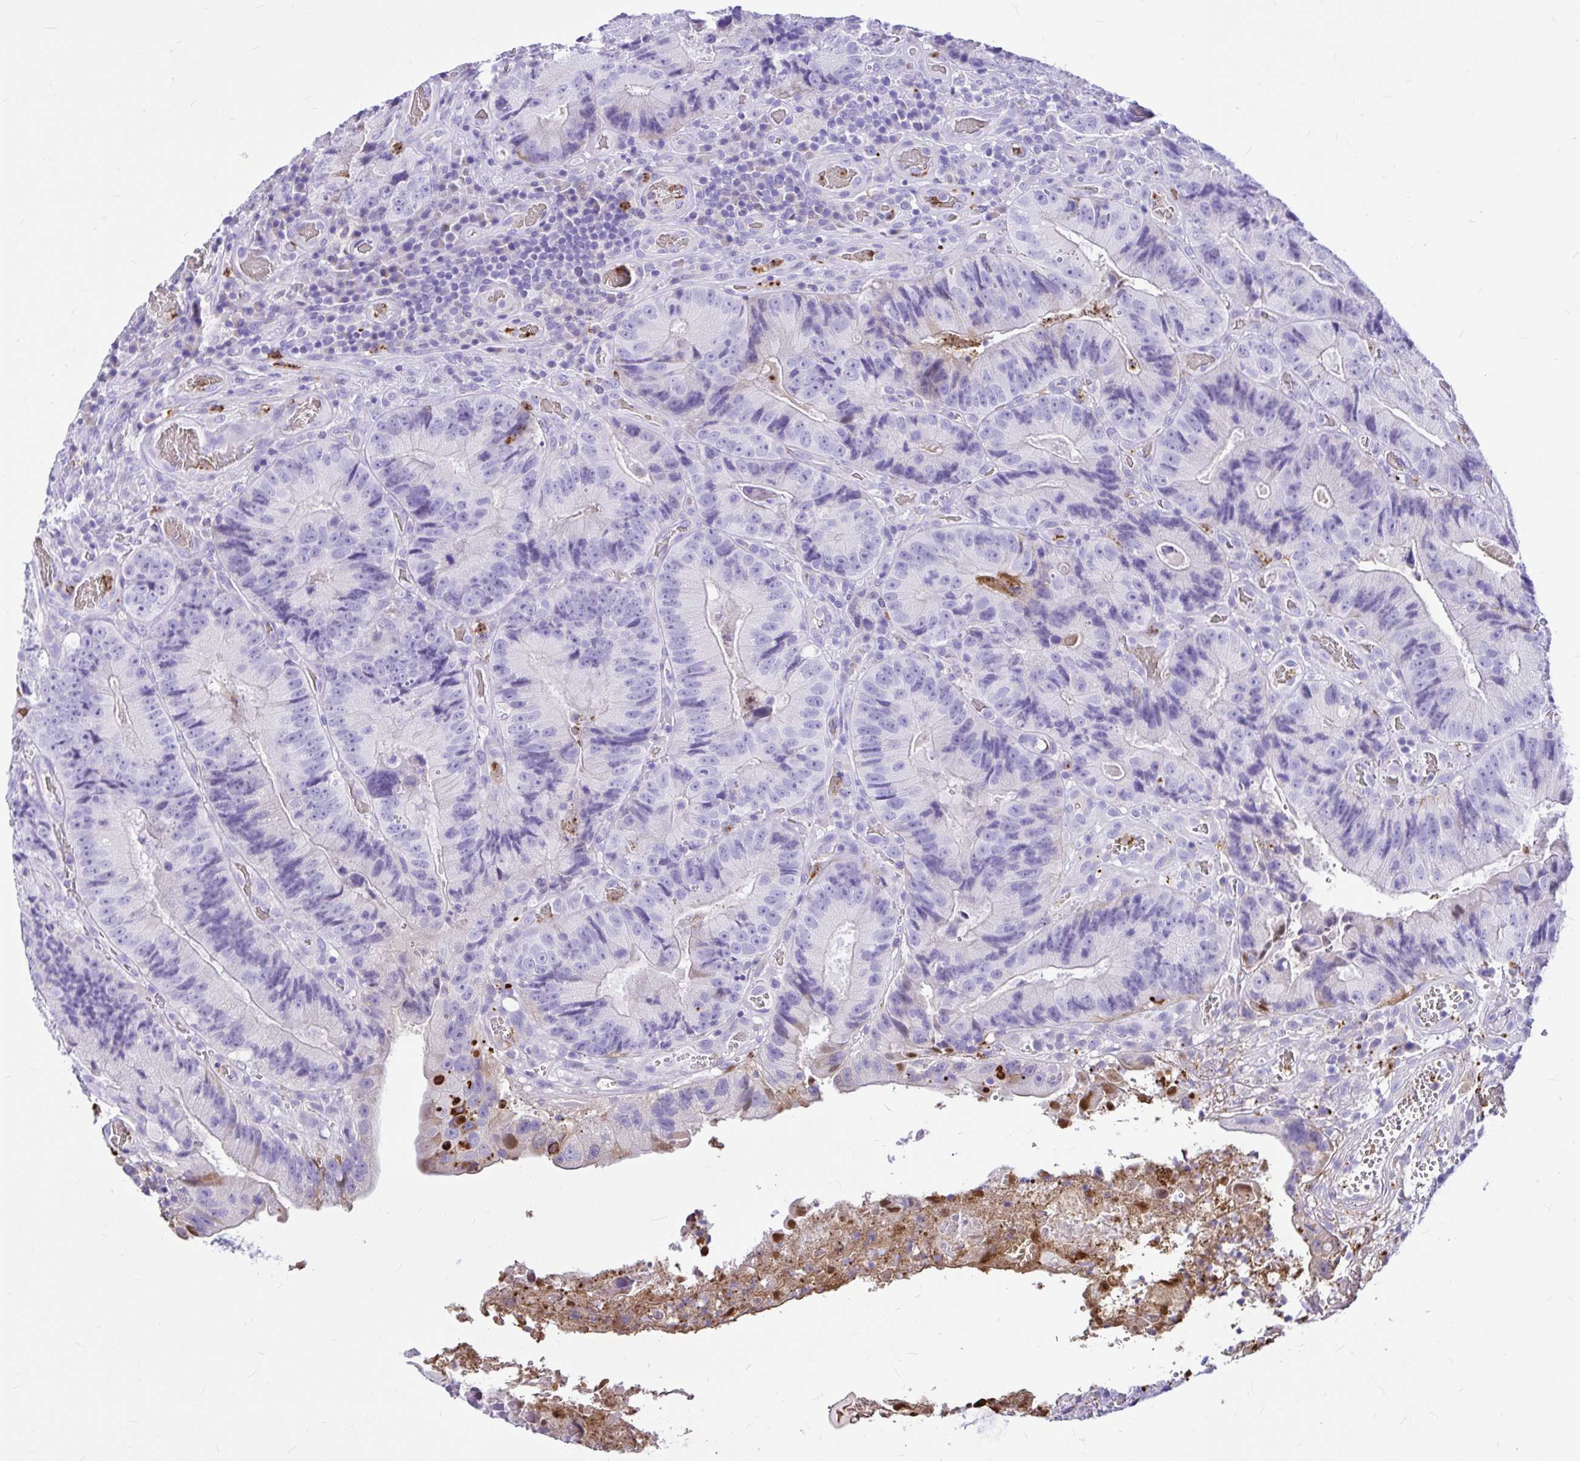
{"staining": {"intensity": "weak", "quantity": "<25%", "location": "cytoplasmic/membranous"}, "tissue": "colorectal cancer", "cell_type": "Tumor cells", "image_type": "cancer", "snomed": [{"axis": "morphology", "description": "Adenocarcinoma, NOS"}, {"axis": "topography", "description": "Colon"}], "caption": "High power microscopy photomicrograph of an immunohistochemistry micrograph of adenocarcinoma (colorectal), revealing no significant expression in tumor cells.", "gene": "CLEC1B", "patient": {"sex": "female", "age": 86}}